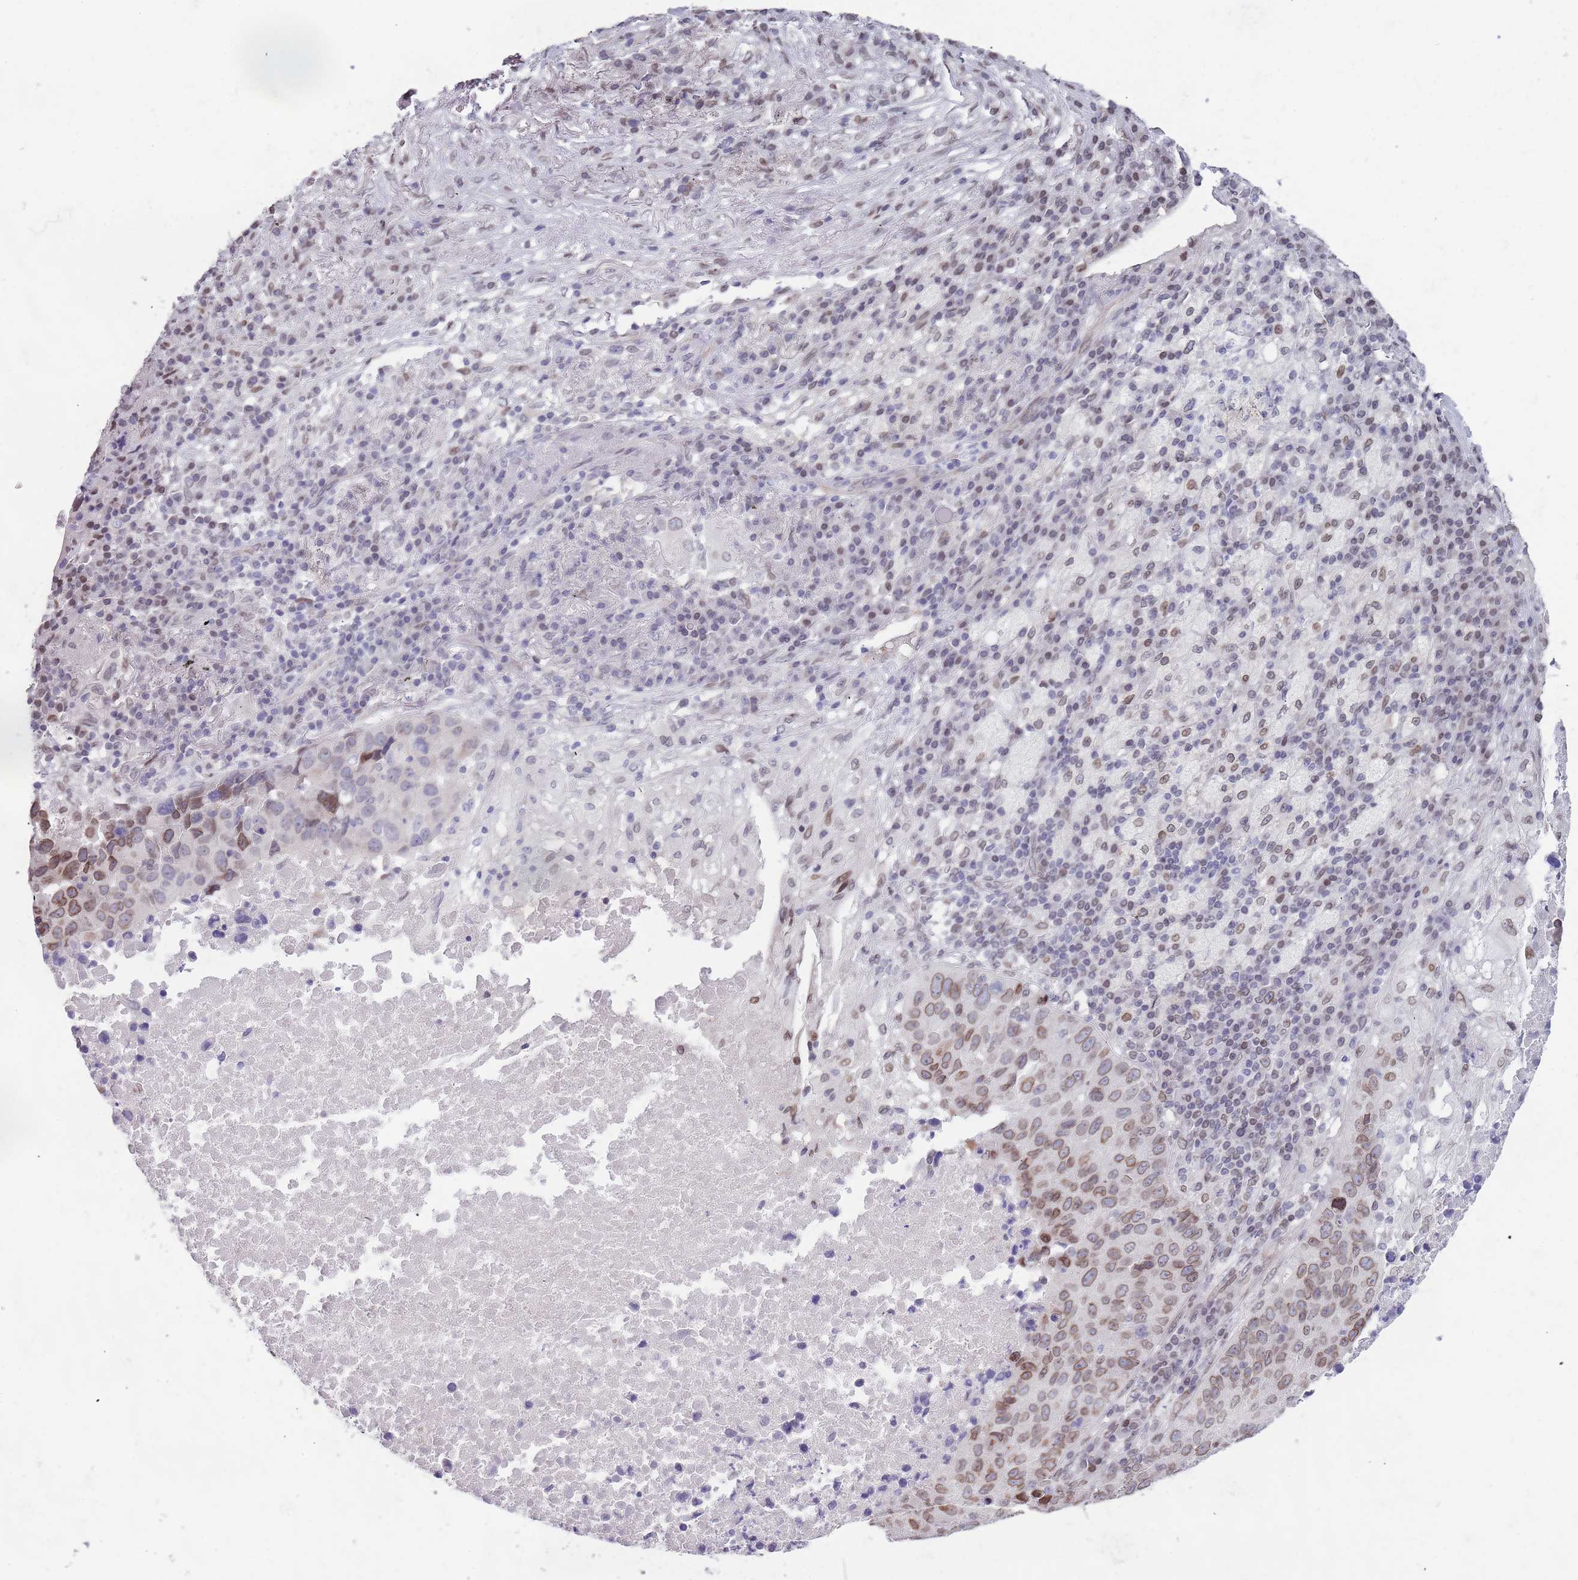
{"staining": {"intensity": "moderate", "quantity": ">75%", "location": "cytoplasmic/membranous,nuclear"}, "tissue": "lung cancer", "cell_type": "Tumor cells", "image_type": "cancer", "snomed": [{"axis": "morphology", "description": "Squamous cell carcinoma, NOS"}, {"axis": "topography", "description": "Lung"}], "caption": "Lung cancer (squamous cell carcinoma) was stained to show a protein in brown. There is medium levels of moderate cytoplasmic/membranous and nuclear expression in about >75% of tumor cells. Immunohistochemistry stains the protein of interest in brown and the nuclei are stained blue.", "gene": "KLHDC2", "patient": {"sex": "male", "age": 73}}